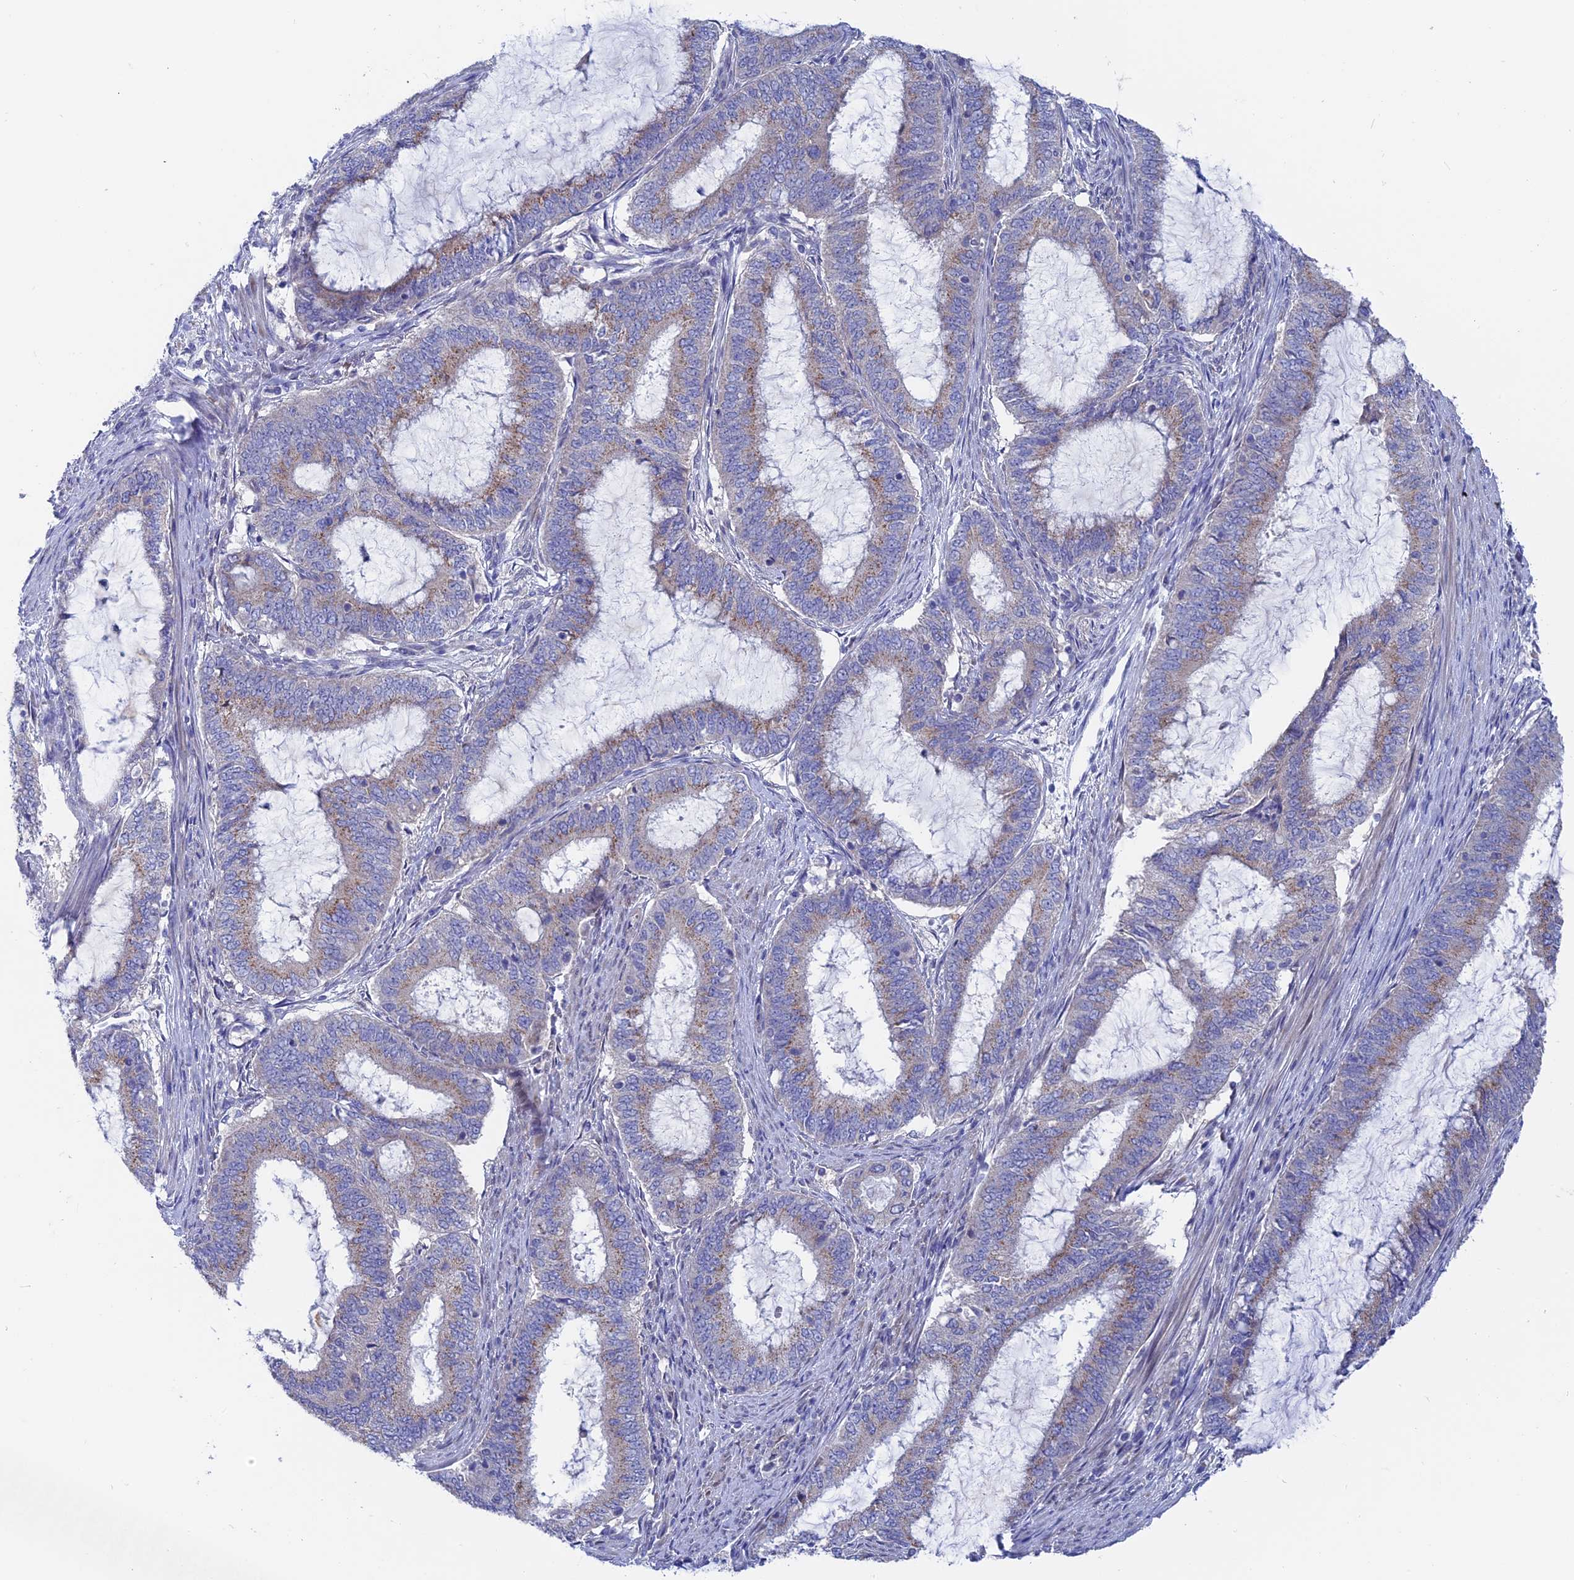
{"staining": {"intensity": "weak", "quantity": ">75%", "location": "cytoplasmic/membranous"}, "tissue": "endometrial cancer", "cell_type": "Tumor cells", "image_type": "cancer", "snomed": [{"axis": "morphology", "description": "Adenocarcinoma, NOS"}, {"axis": "topography", "description": "Endometrium"}], "caption": "A photomicrograph of human endometrial cancer (adenocarcinoma) stained for a protein reveals weak cytoplasmic/membranous brown staining in tumor cells.", "gene": "AK4", "patient": {"sex": "female", "age": 51}}